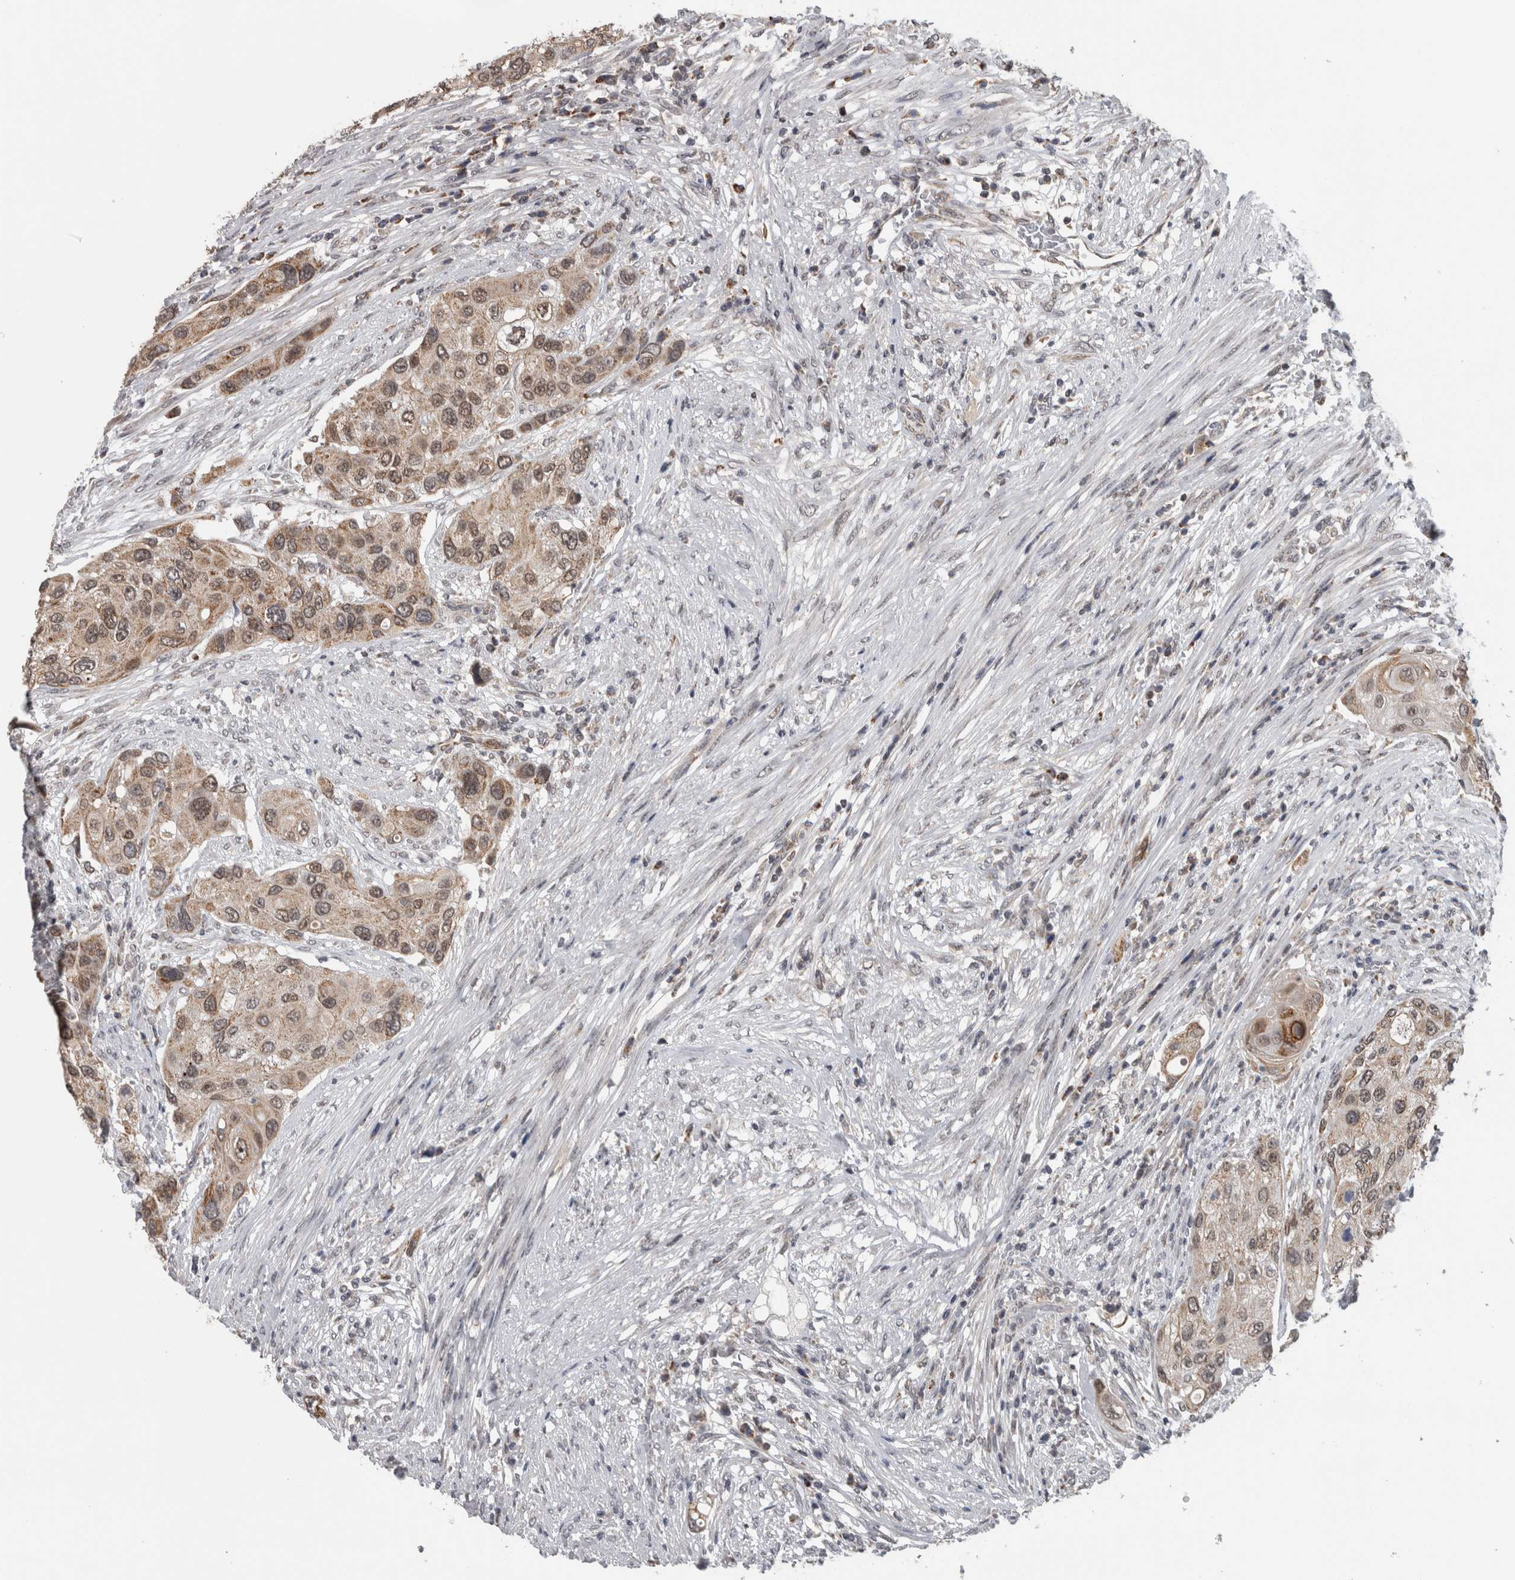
{"staining": {"intensity": "weak", "quantity": ">75%", "location": "cytoplasmic/membranous"}, "tissue": "urothelial cancer", "cell_type": "Tumor cells", "image_type": "cancer", "snomed": [{"axis": "morphology", "description": "Urothelial carcinoma, High grade"}, {"axis": "topography", "description": "Urinary bladder"}], "caption": "Approximately >75% of tumor cells in human high-grade urothelial carcinoma exhibit weak cytoplasmic/membranous protein expression as visualized by brown immunohistochemical staining.", "gene": "OR2K2", "patient": {"sex": "female", "age": 56}}